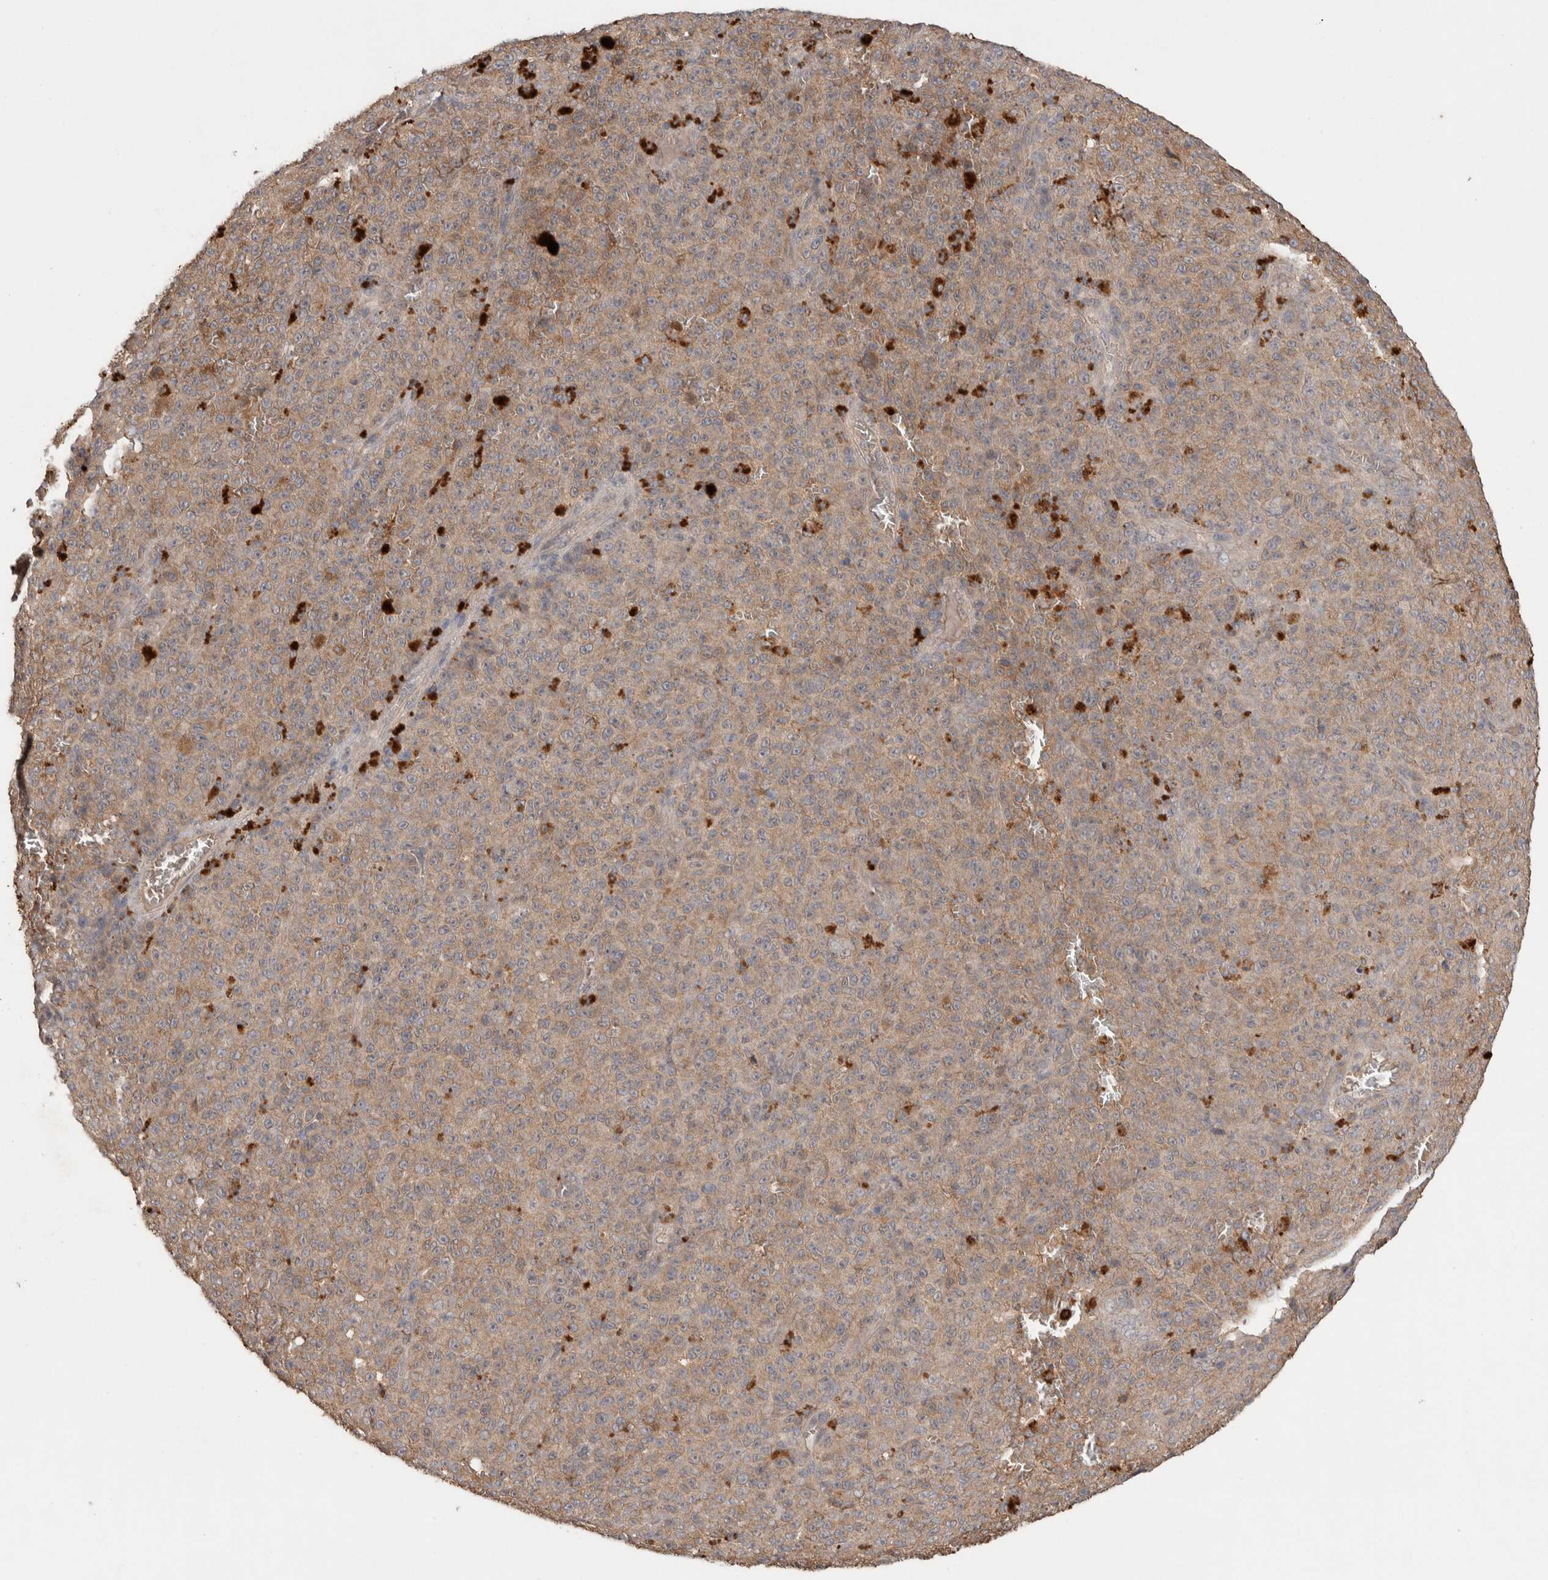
{"staining": {"intensity": "moderate", "quantity": "25%-75%", "location": "cytoplasmic/membranous,nuclear"}, "tissue": "melanoma", "cell_type": "Tumor cells", "image_type": "cancer", "snomed": [{"axis": "morphology", "description": "Malignant melanoma, NOS"}, {"axis": "topography", "description": "Skin"}], "caption": "Immunohistochemical staining of melanoma shows medium levels of moderate cytoplasmic/membranous and nuclear protein staining in approximately 25%-75% of tumor cells.", "gene": "KCNJ5", "patient": {"sex": "female", "age": 82}}